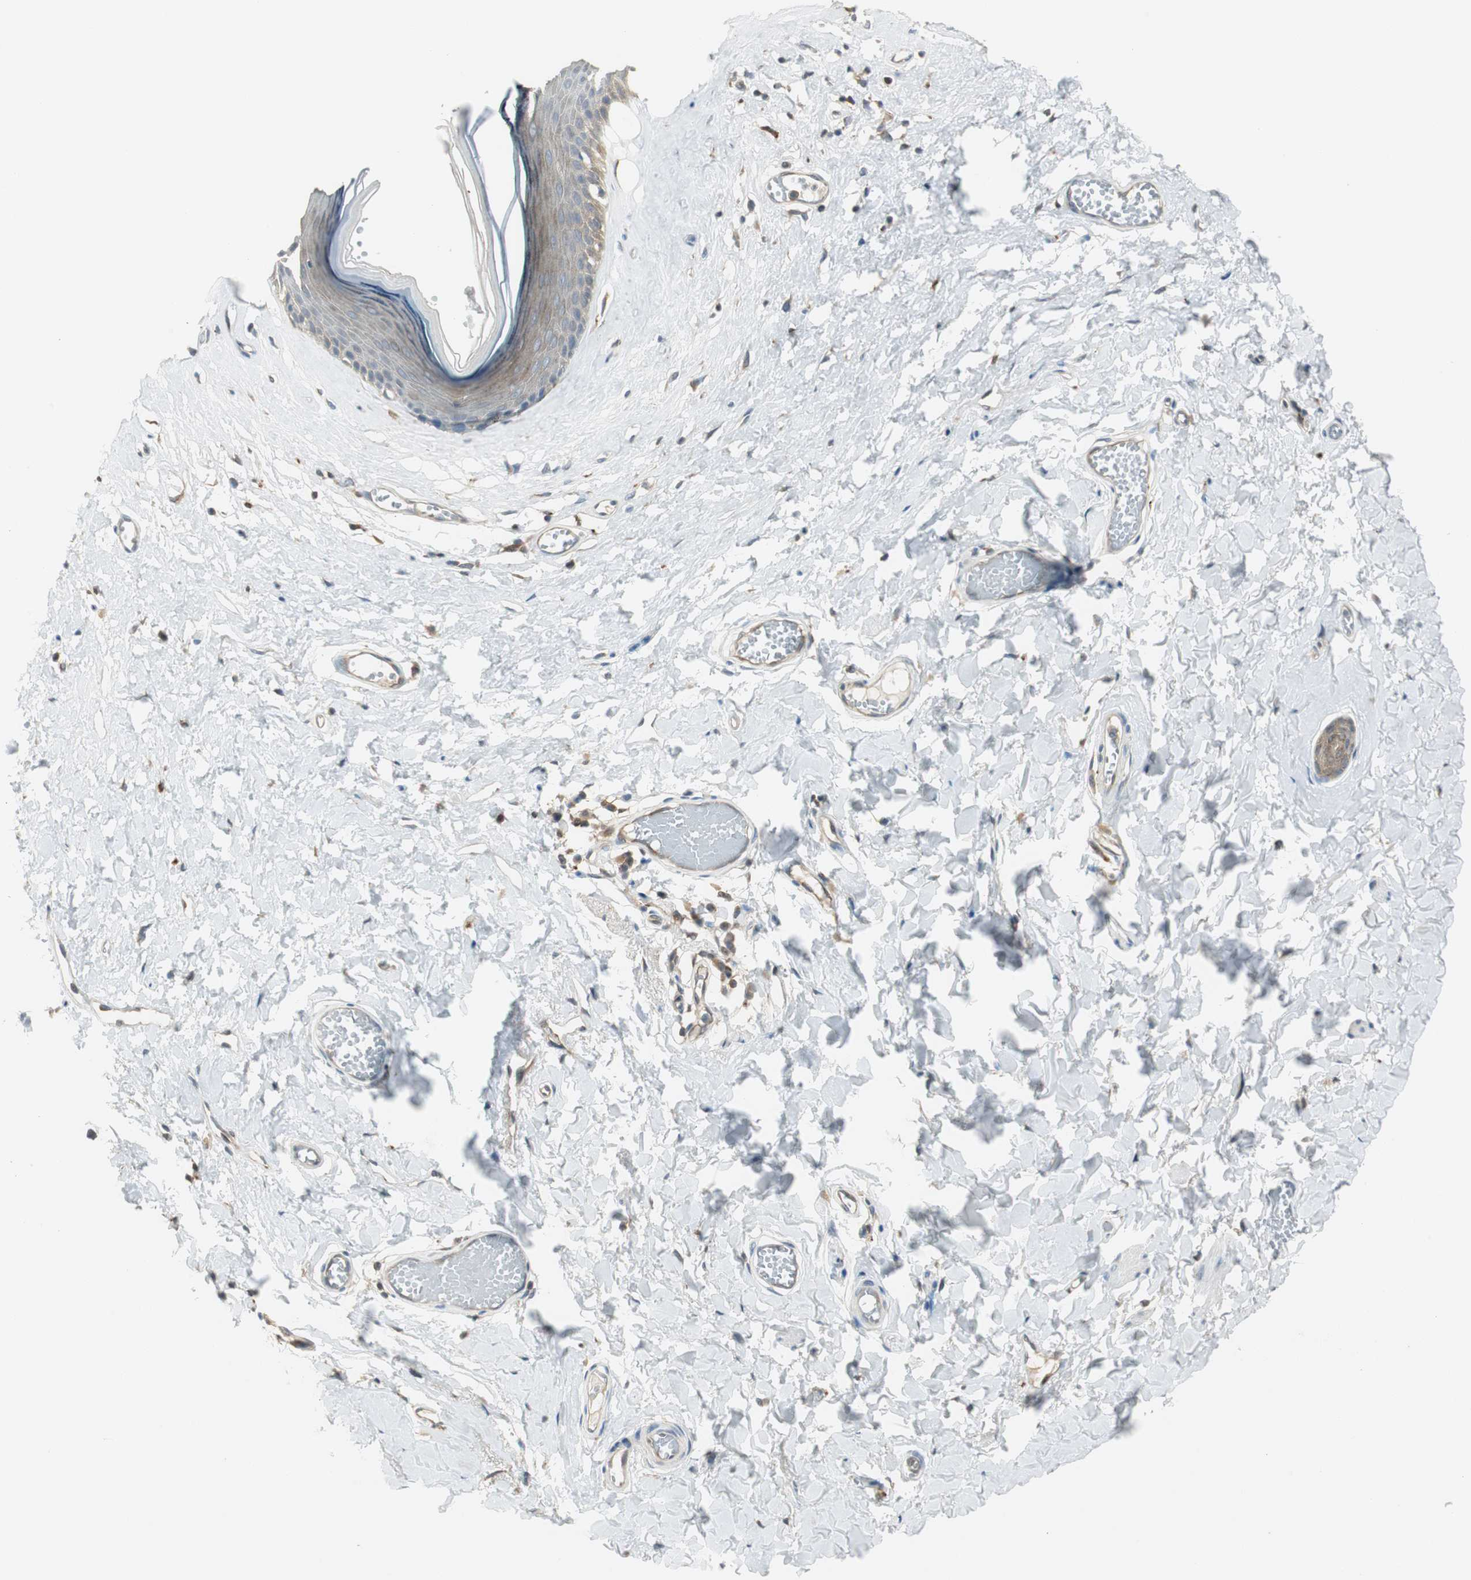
{"staining": {"intensity": "weak", "quantity": ">75%", "location": "cytoplasmic/membranous"}, "tissue": "skin", "cell_type": "Epidermal cells", "image_type": "normal", "snomed": [{"axis": "morphology", "description": "Normal tissue, NOS"}, {"axis": "morphology", "description": "Inflammation, NOS"}, {"axis": "topography", "description": "Vulva"}], "caption": "Immunohistochemistry (IHC) image of benign skin: human skin stained using immunohistochemistry (IHC) demonstrates low levels of weak protein expression localized specifically in the cytoplasmic/membranous of epidermal cells, appearing as a cytoplasmic/membranous brown color.", "gene": "NCK1", "patient": {"sex": "female", "age": 84}}